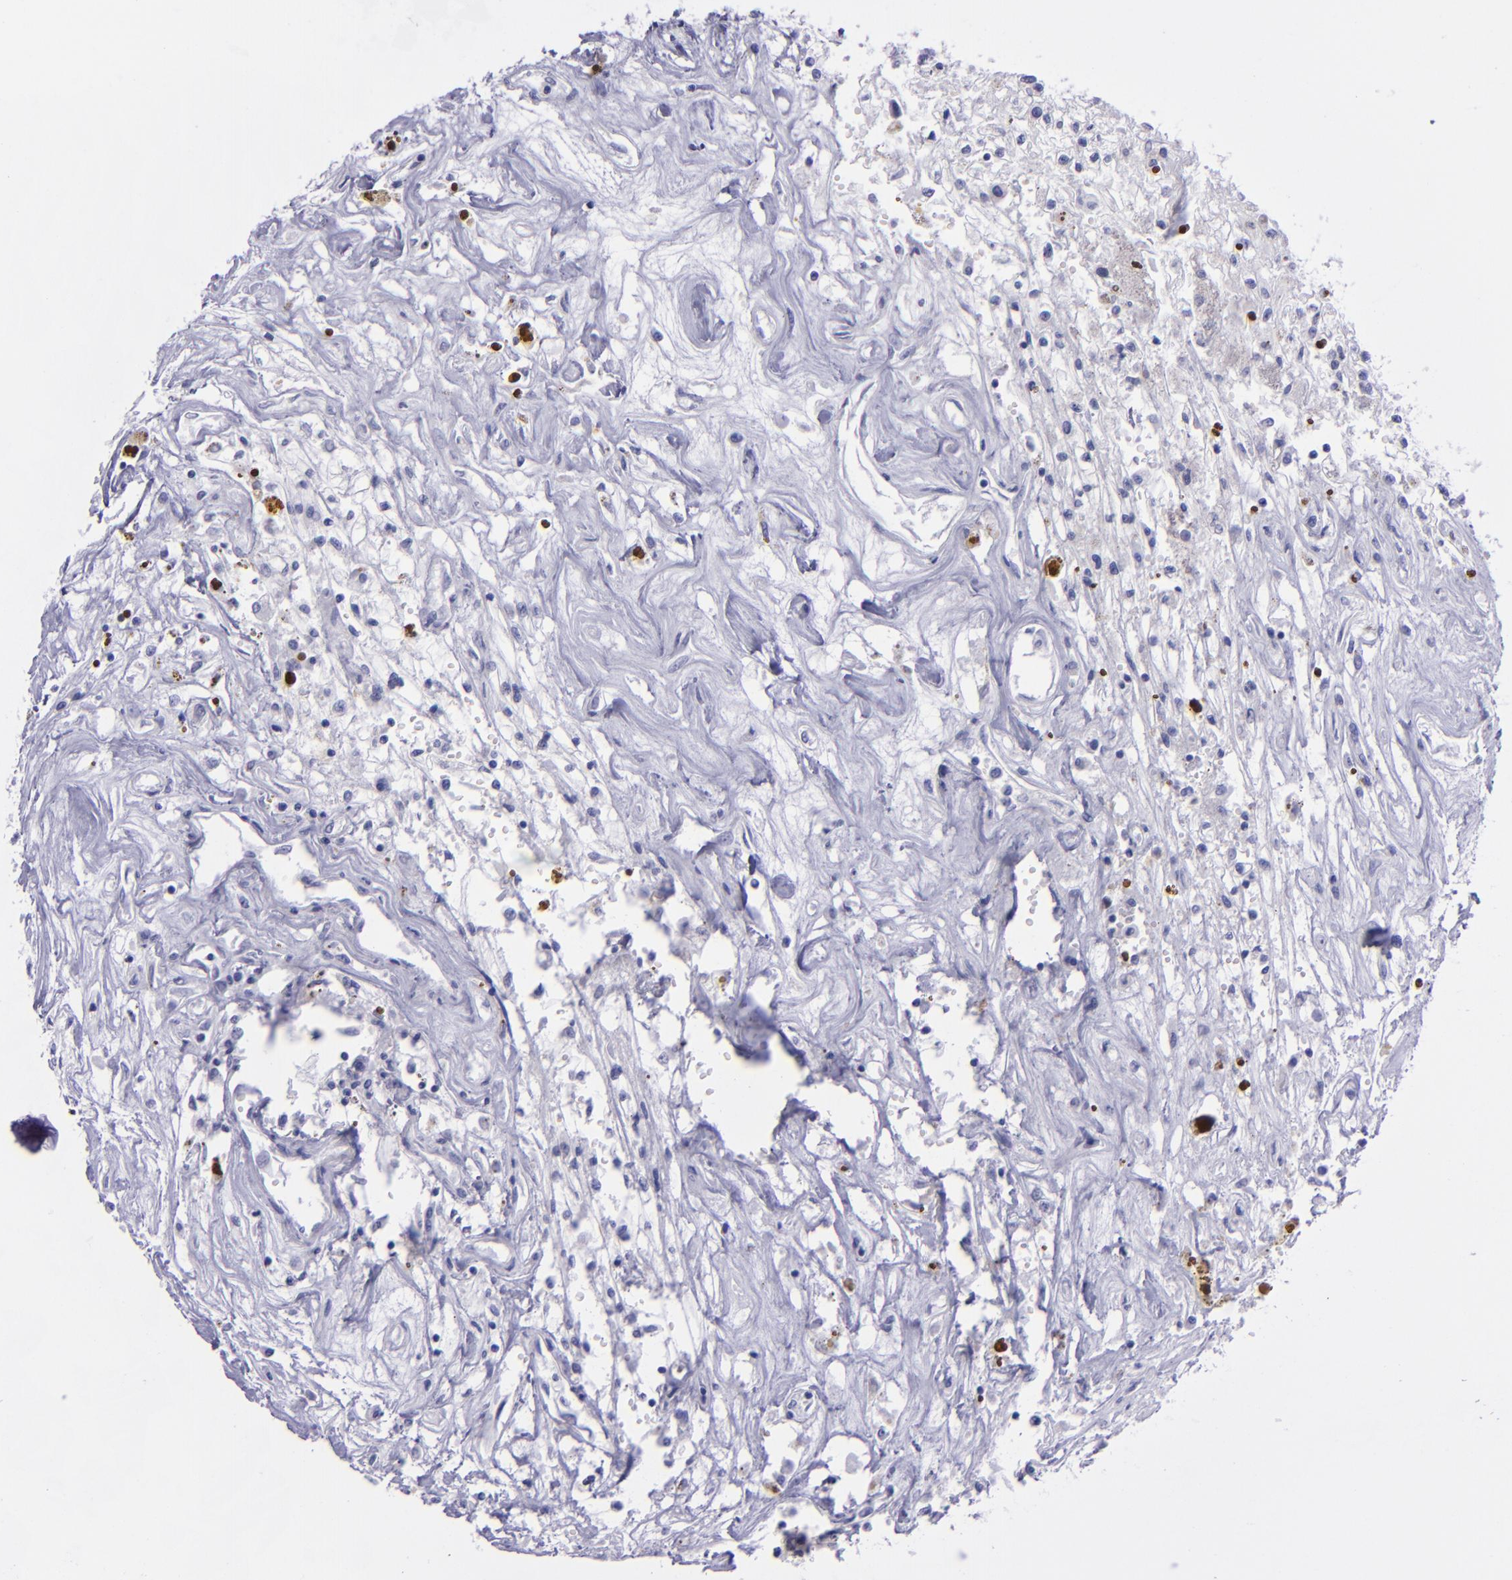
{"staining": {"intensity": "strong", "quantity": "<25%", "location": "nuclear"}, "tissue": "renal cancer", "cell_type": "Tumor cells", "image_type": "cancer", "snomed": [{"axis": "morphology", "description": "Adenocarcinoma, NOS"}, {"axis": "topography", "description": "Kidney"}], "caption": "This photomicrograph shows IHC staining of human adenocarcinoma (renal), with medium strong nuclear expression in approximately <25% of tumor cells.", "gene": "TOP2A", "patient": {"sex": "male", "age": 78}}